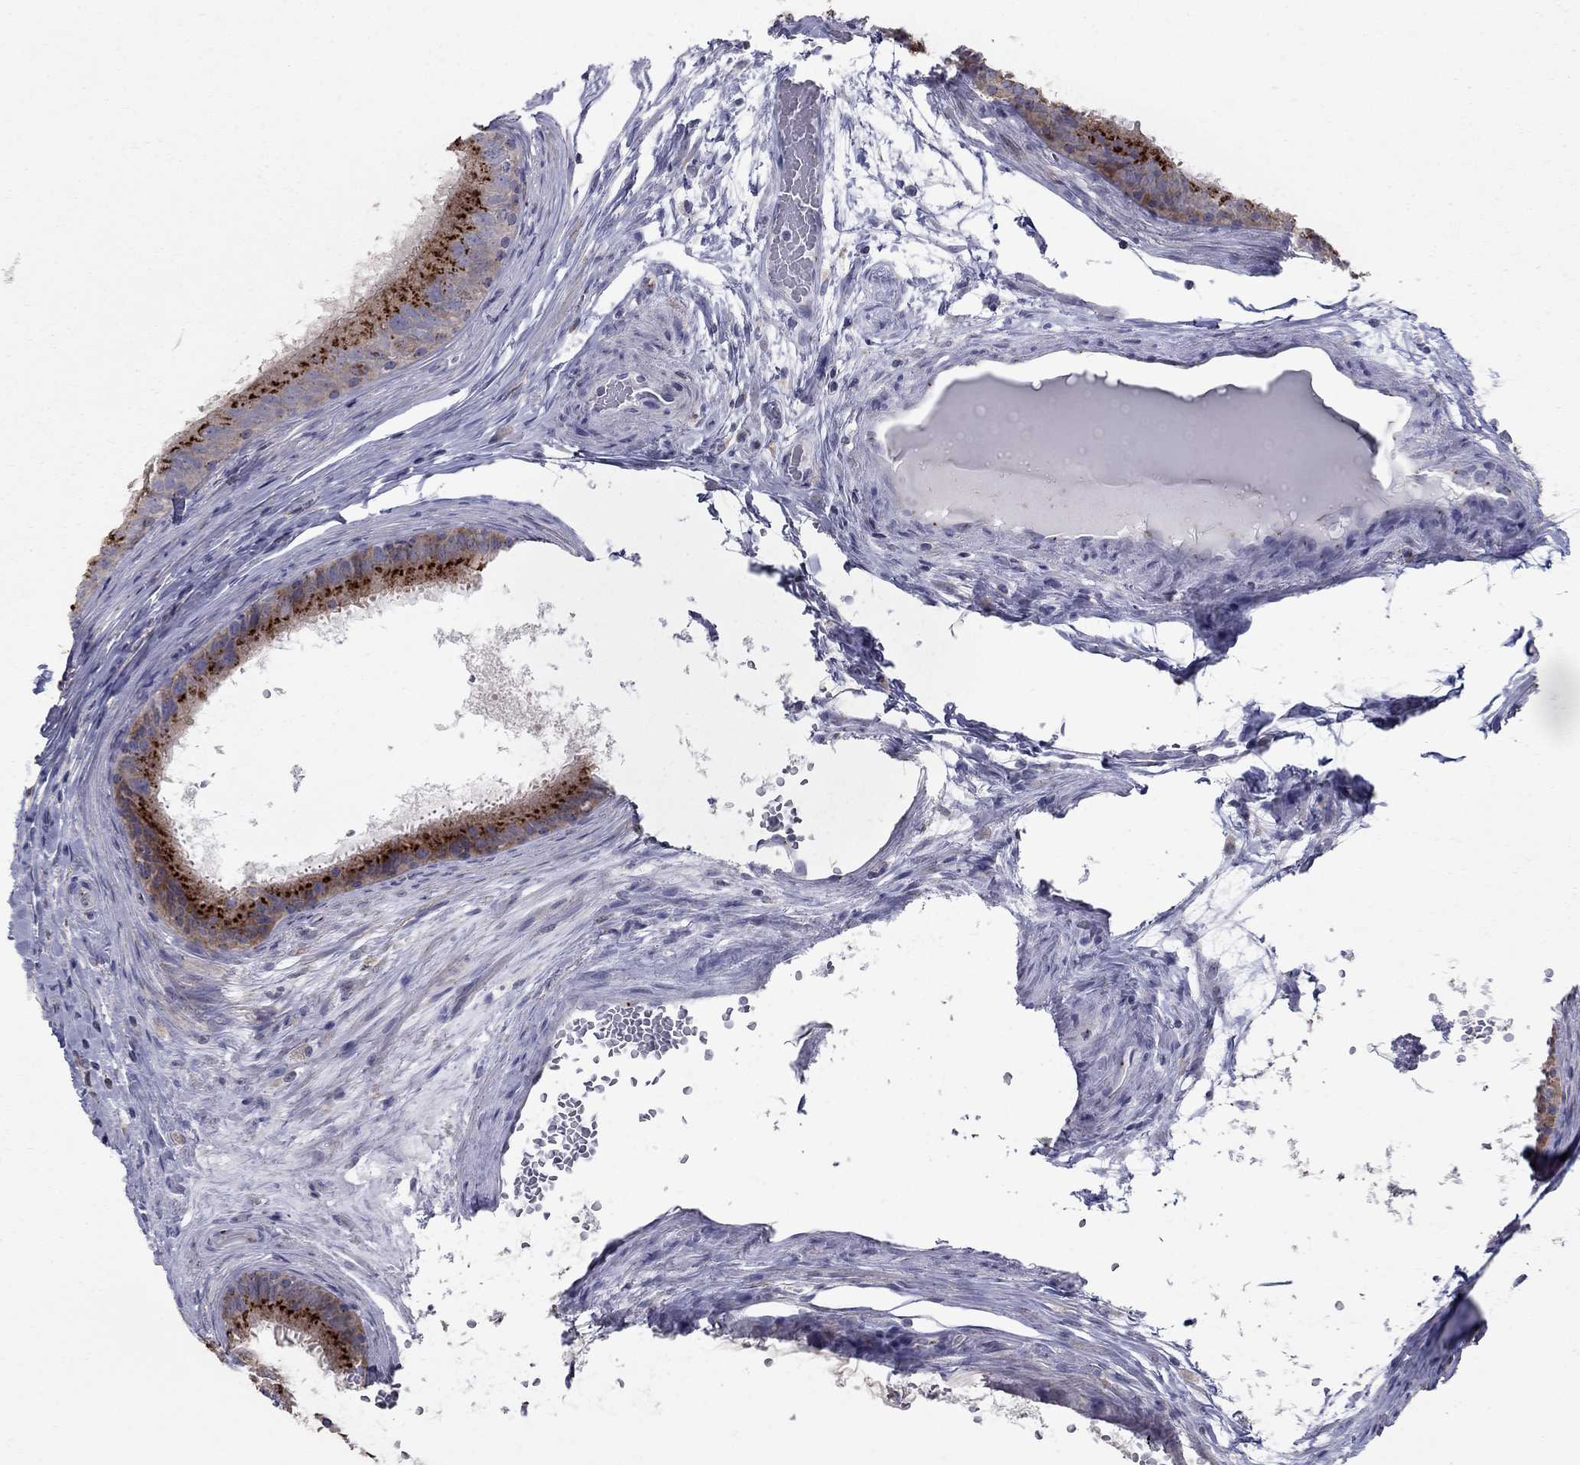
{"staining": {"intensity": "strong", "quantity": "<25%", "location": "cytoplasmic/membranous"}, "tissue": "epididymis", "cell_type": "Glandular cells", "image_type": "normal", "snomed": [{"axis": "morphology", "description": "Normal tissue, NOS"}, {"axis": "topography", "description": "Epididymis"}], "caption": "Epididymis was stained to show a protein in brown. There is medium levels of strong cytoplasmic/membranous staining in about <25% of glandular cells. Ihc stains the protein of interest in brown and the nuclei are stained blue.", "gene": "KIAA0319L", "patient": {"sex": "male", "age": 59}}